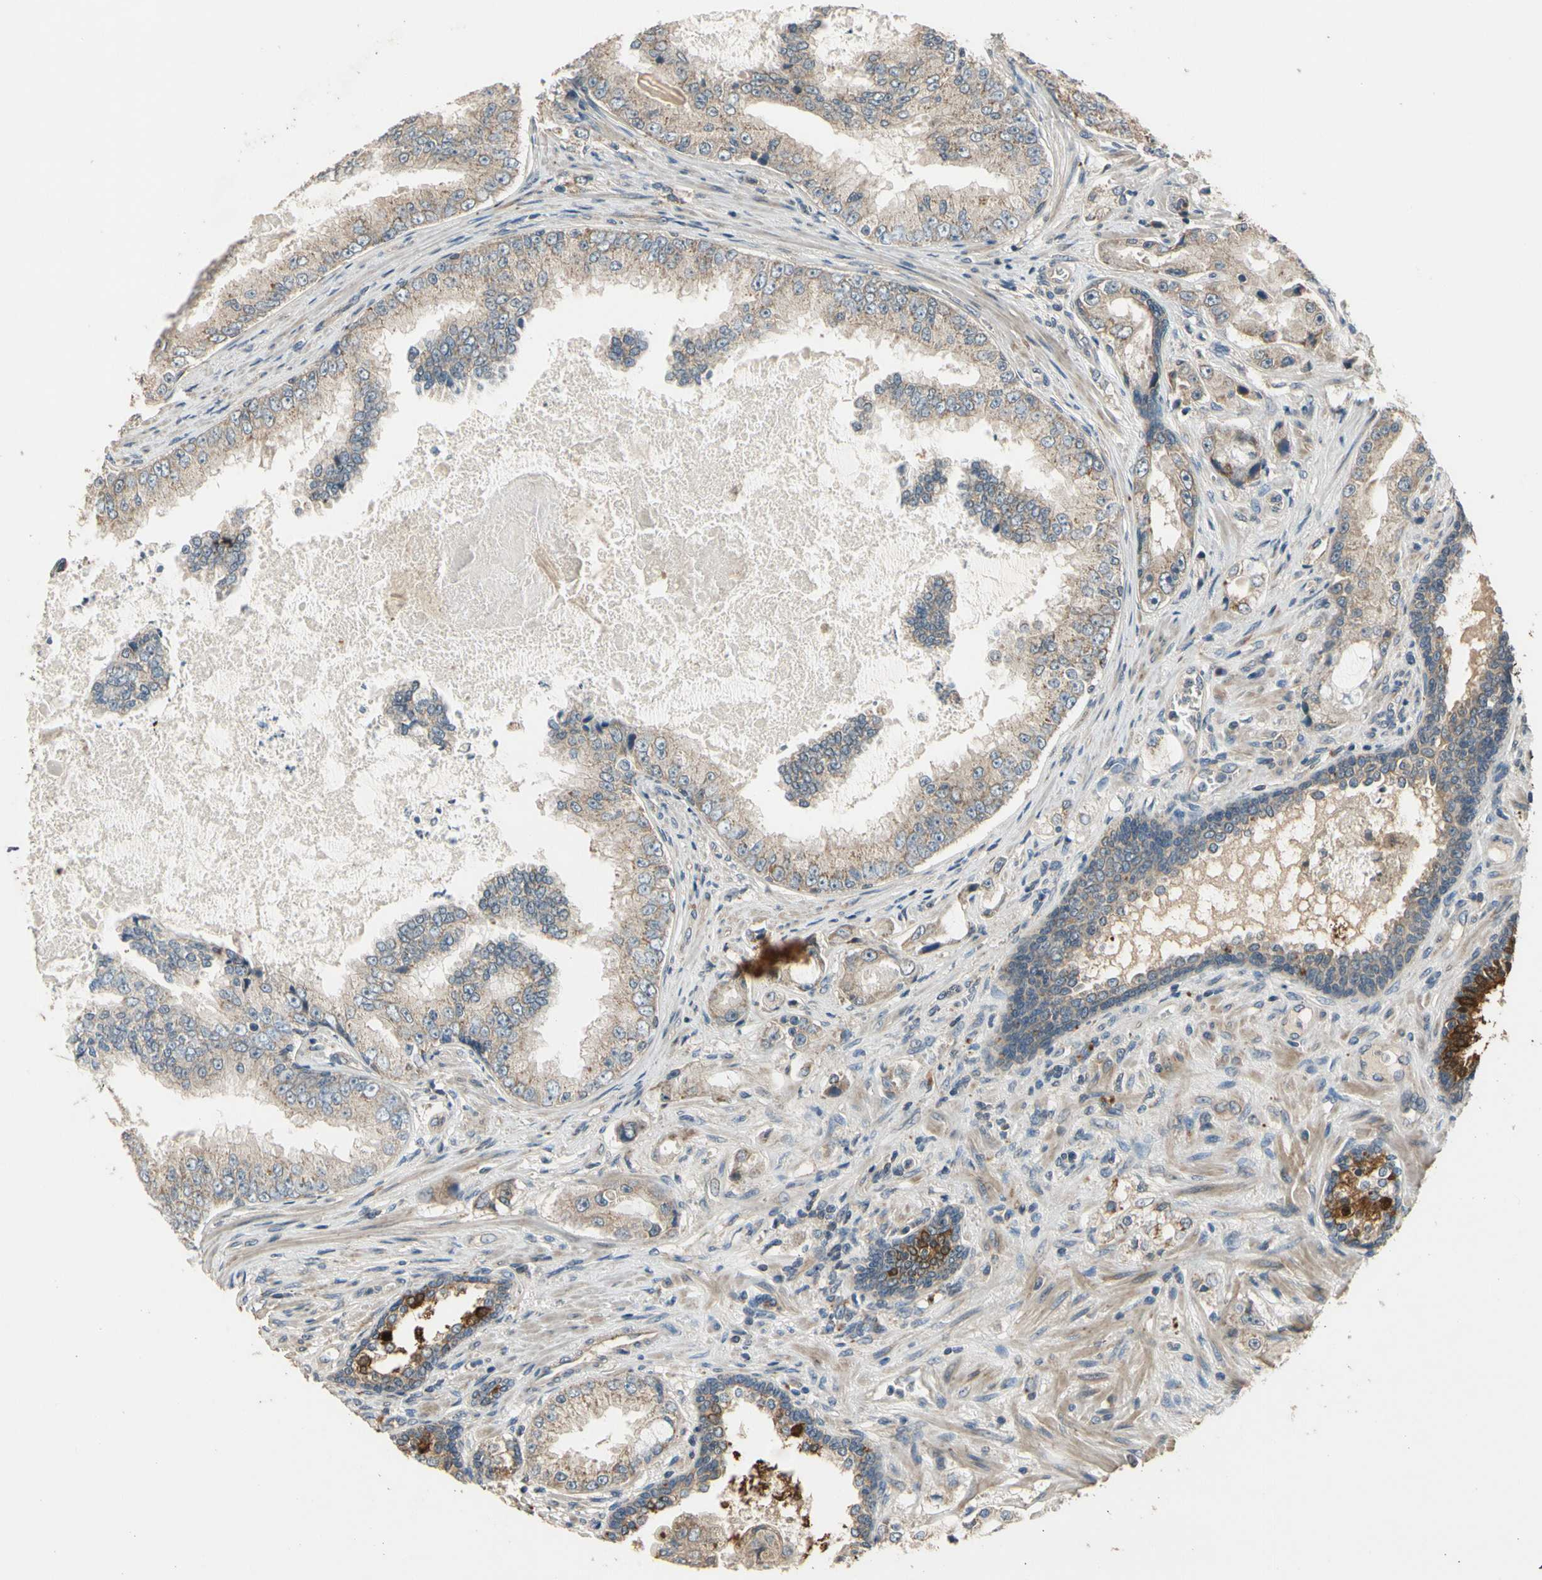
{"staining": {"intensity": "weak", "quantity": "25%-75%", "location": "cytoplasmic/membranous"}, "tissue": "prostate cancer", "cell_type": "Tumor cells", "image_type": "cancer", "snomed": [{"axis": "morphology", "description": "Adenocarcinoma, High grade"}, {"axis": "topography", "description": "Prostate"}], "caption": "Immunohistochemistry (IHC) (DAB (3,3'-diaminobenzidine)) staining of human prostate cancer (high-grade adenocarcinoma) displays weak cytoplasmic/membranous protein staining in about 25%-75% of tumor cells. The staining was performed using DAB, with brown indicating positive protein expression. Nuclei are stained blue with hematoxylin.", "gene": "ALKBH3", "patient": {"sex": "male", "age": 73}}